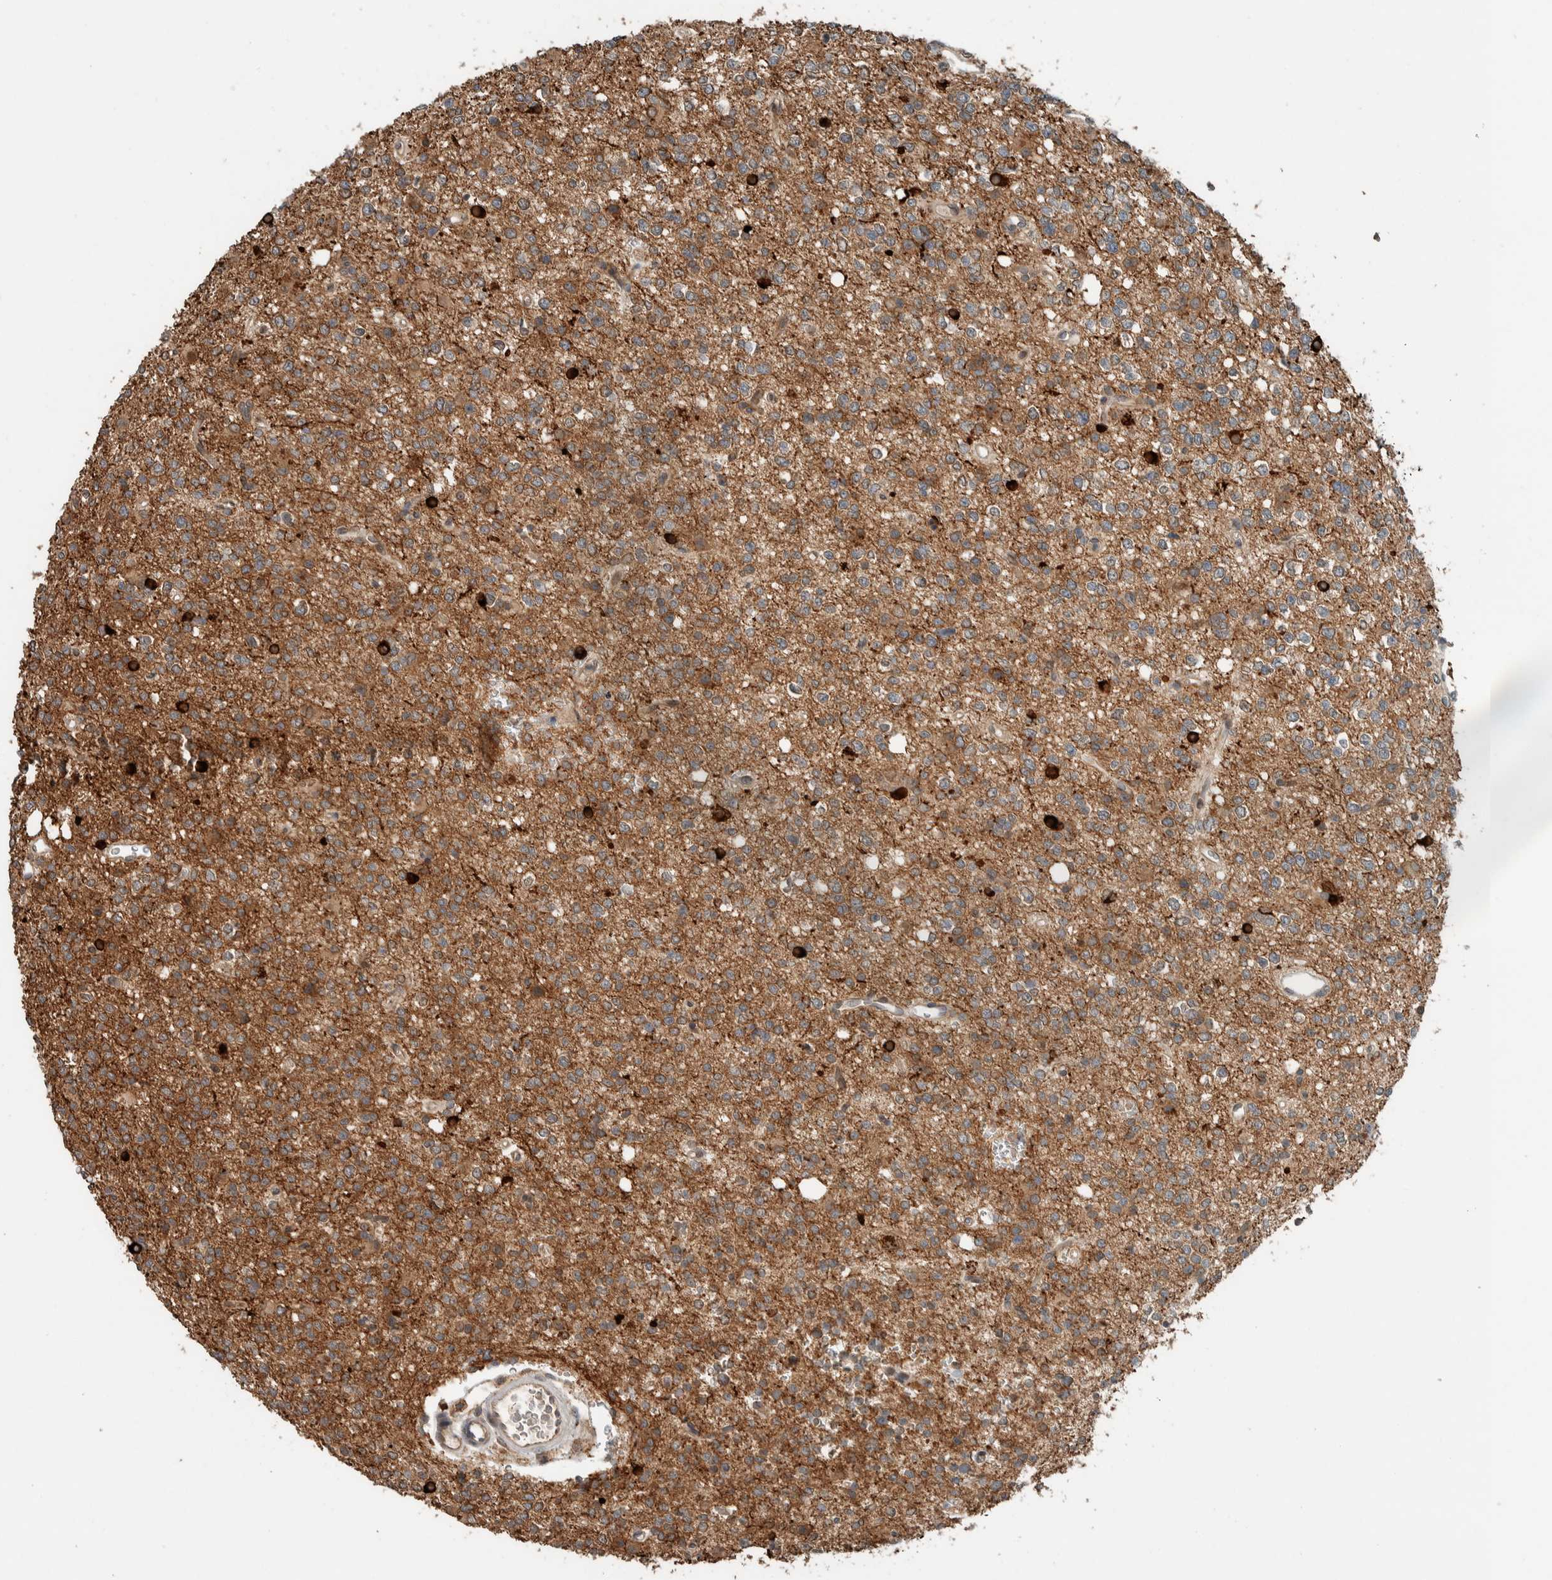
{"staining": {"intensity": "moderate", "quantity": ">75%", "location": "cytoplasmic/membranous"}, "tissue": "glioma", "cell_type": "Tumor cells", "image_type": "cancer", "snomed": [{"axis": "morphology", "description": "Glioma, malignant, High grade"}, {"axis": "topography", "description": "Brain"}], "caption": "Human malignant glioma (high-grade) stained with a brown dye demonstrates moderate cytoplasmic/membranous positive staining in approximately >75% of tumor cells.", "gene": "NBR1", "patient": {"sex": "female", "age": 62}}